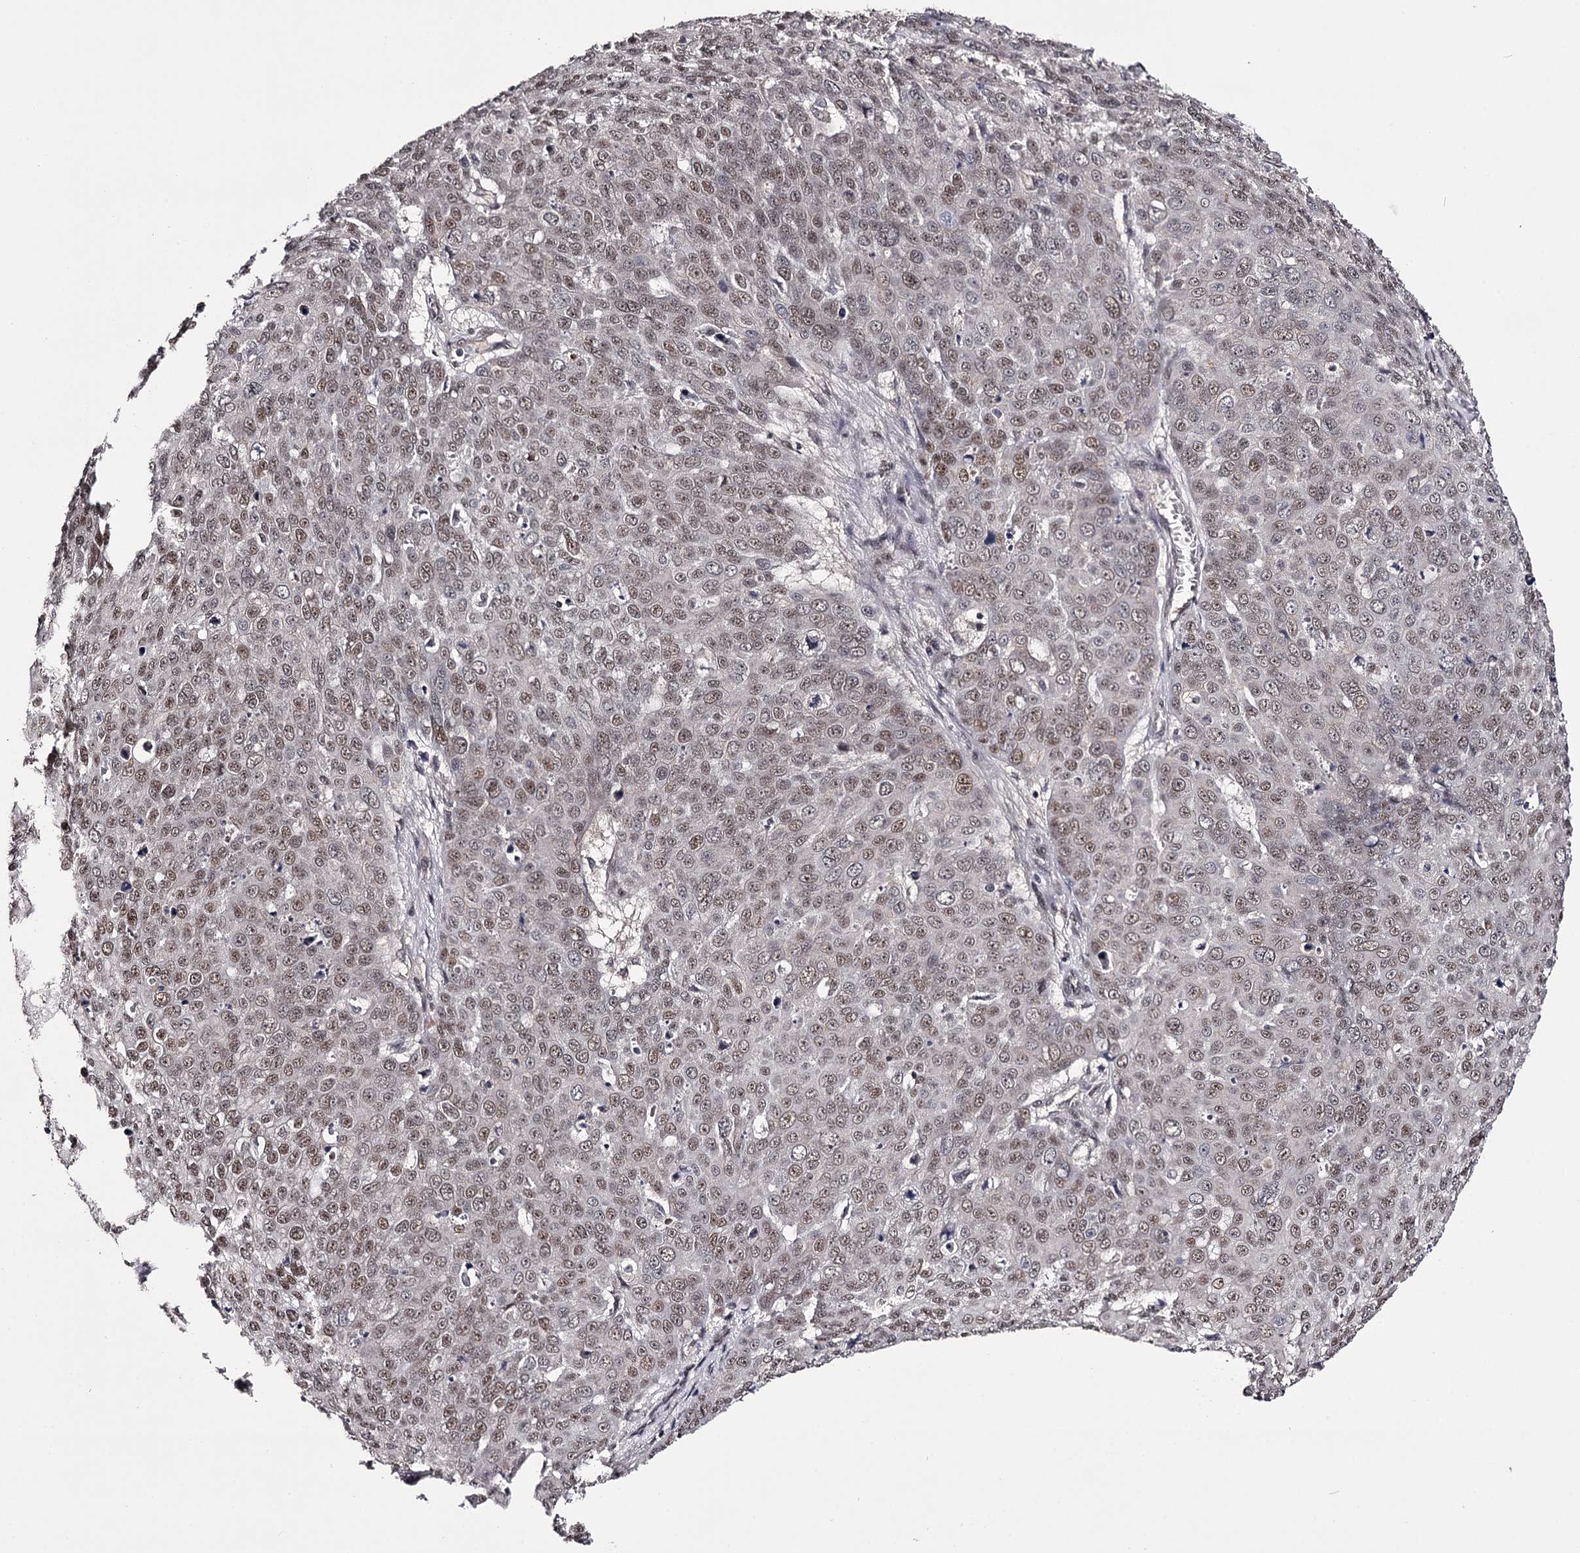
{"staining": {"intensity": "weak", "quantity": ">75%", "location": "nuclear"}, "tissue": "skin cancer", "cell_type": "Tumor cells", "image_type": "cancer", "snomed": [{"axis": "morphology", "description": "Squamous cell carcinoma, NOS"}, {"axis": "topography", "description": "Skin"}], "caption": "Immunohistochemistry (DAB) staining of skin cancer (squamous cell carcinoma) shows weak nuclear protein expression in about >75% of tumor cells.", "gene": "TTC33", "patient": {"sex": "male", "age": 71}}